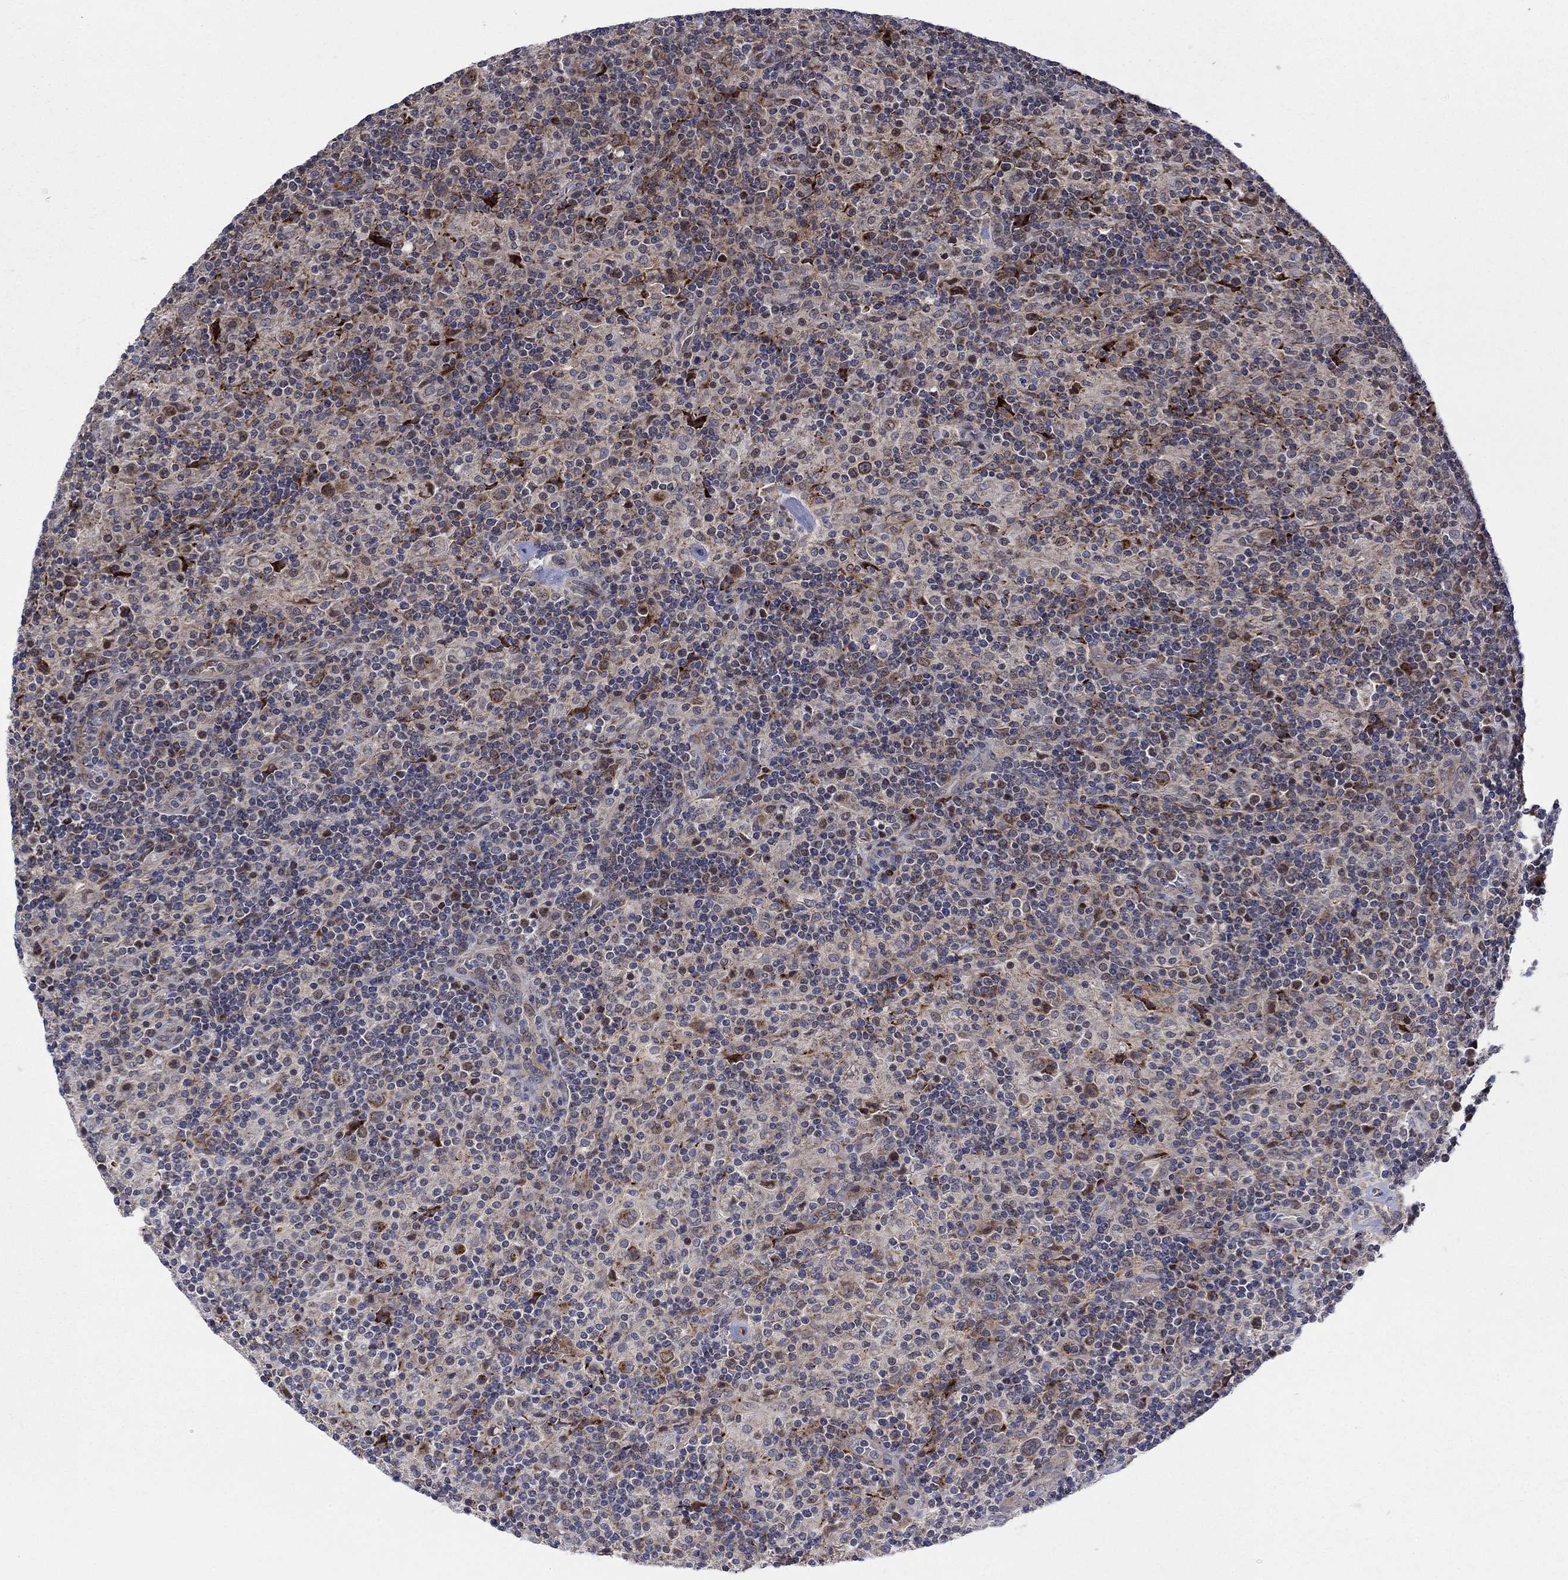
{"staining": {"intensity": "negative", "quantity": "none", "location": "none"}, "tissue": "lymphoma", "cell_type": "Tumor cells", "image_type": "cancer", "snomed": [{"axis": "morphology", "description": "Hodgkin's disease, NOS"}, {"axis": "topography", "description": "Lymph node"}], "caption": "High magnification brightfield microscopy of lymphoma stained with DAB (3,3'-diaminobenzidine) (brown) and counterstained with hematoxylin (blue): tumor cells show no significant positivity.", "gene": "SLC35F2", "patient": {"sex": "male", "age": 70}}